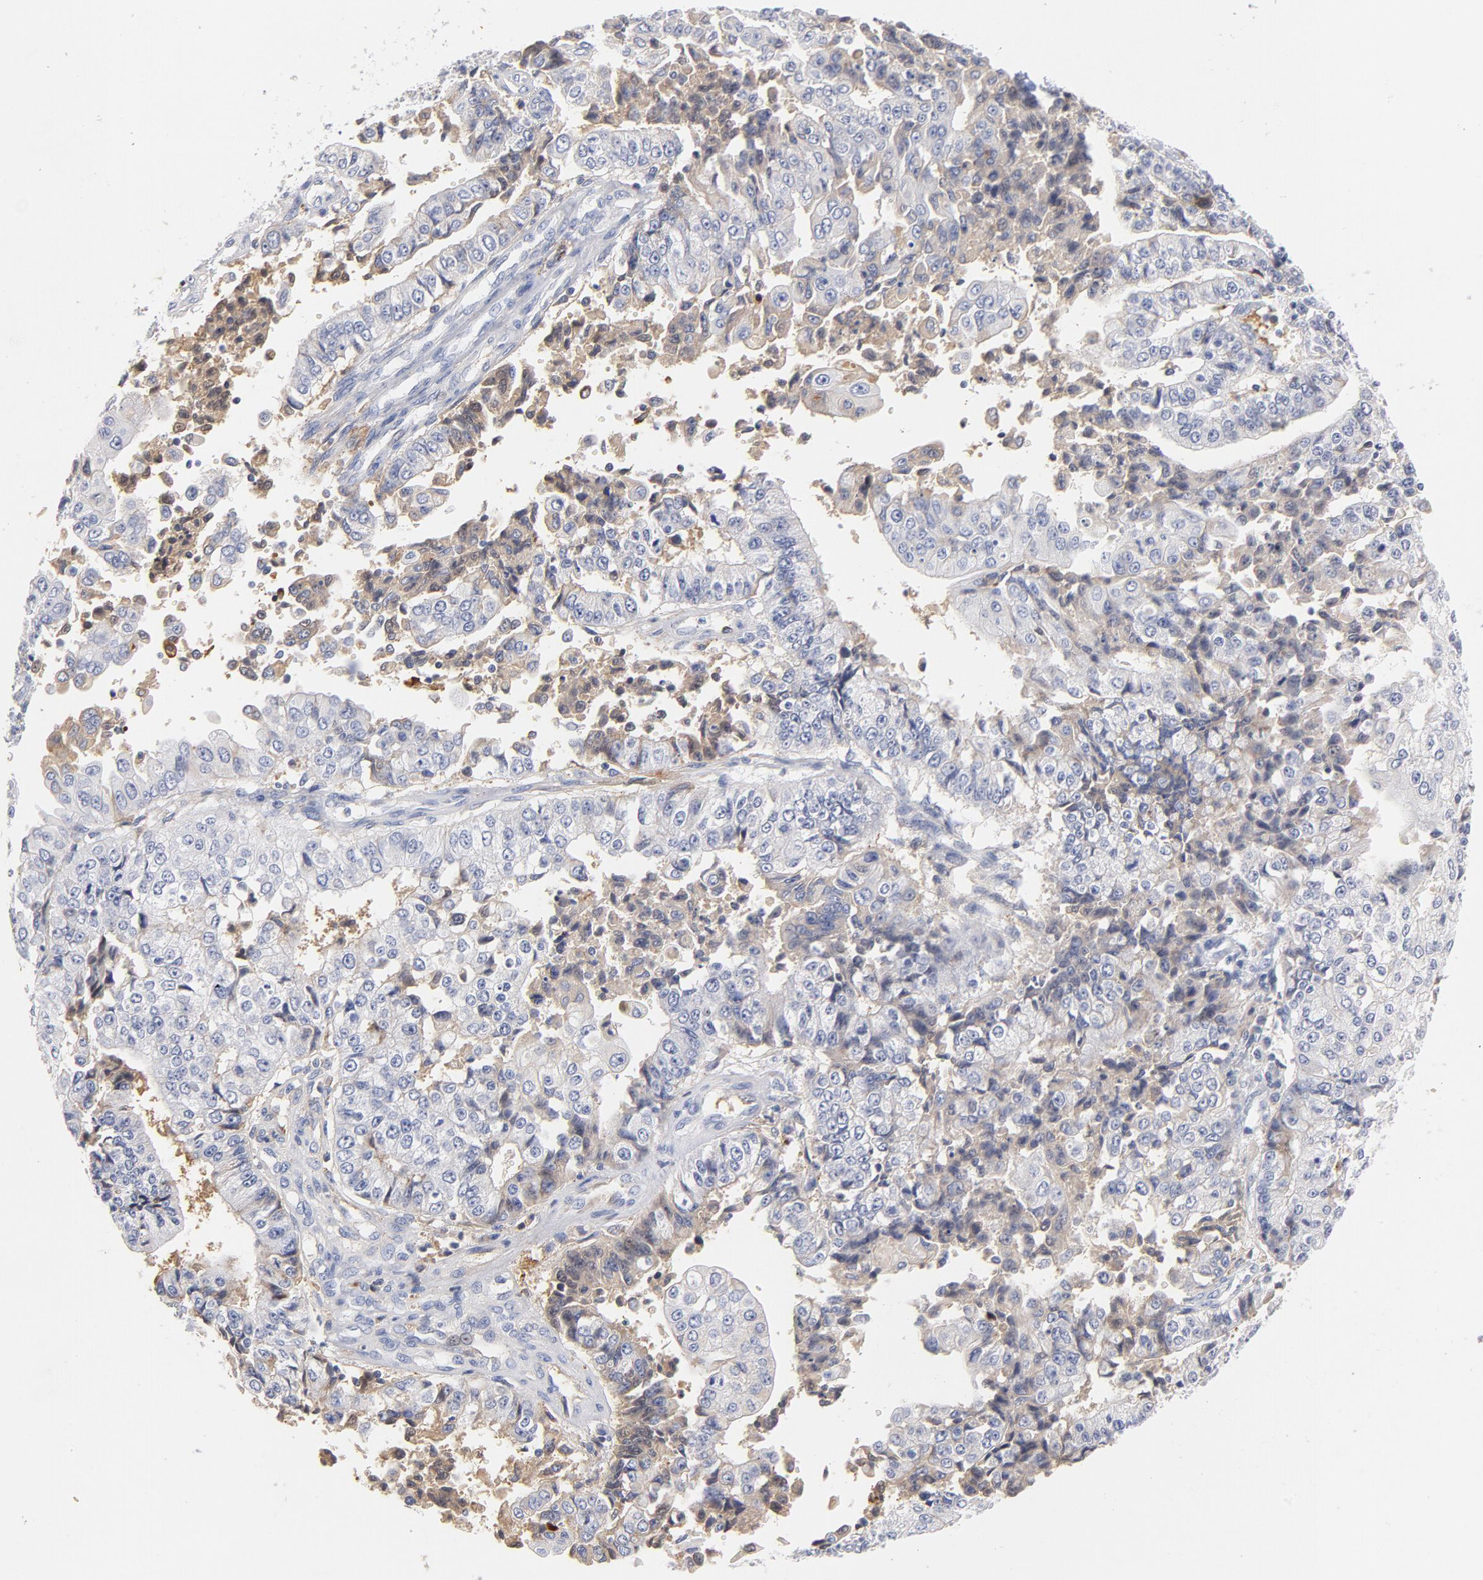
{"staining": {"intensity": "negative", "quantity": "none", "location": "none"}, "tissue": "endometrial cancer", "cell_type": "Tumor cells", "image_type": "cancer", "snomed": [{"axis": "morphology", "description": "Adenocarcinoma, NOS"}, {"axis": "topography", "description": "Endometrium"}], "caption": "Image shows no significant protein expression in tumor cells of adenocarcinoma (endometrial). The staining was performed using DAB to visualize the protein expression in brown, while the nuclei were stained in blue with hematoxylin (Magnification: 20x).", "gene": "C3", "patient": {"sex": "female", "age": 75}}